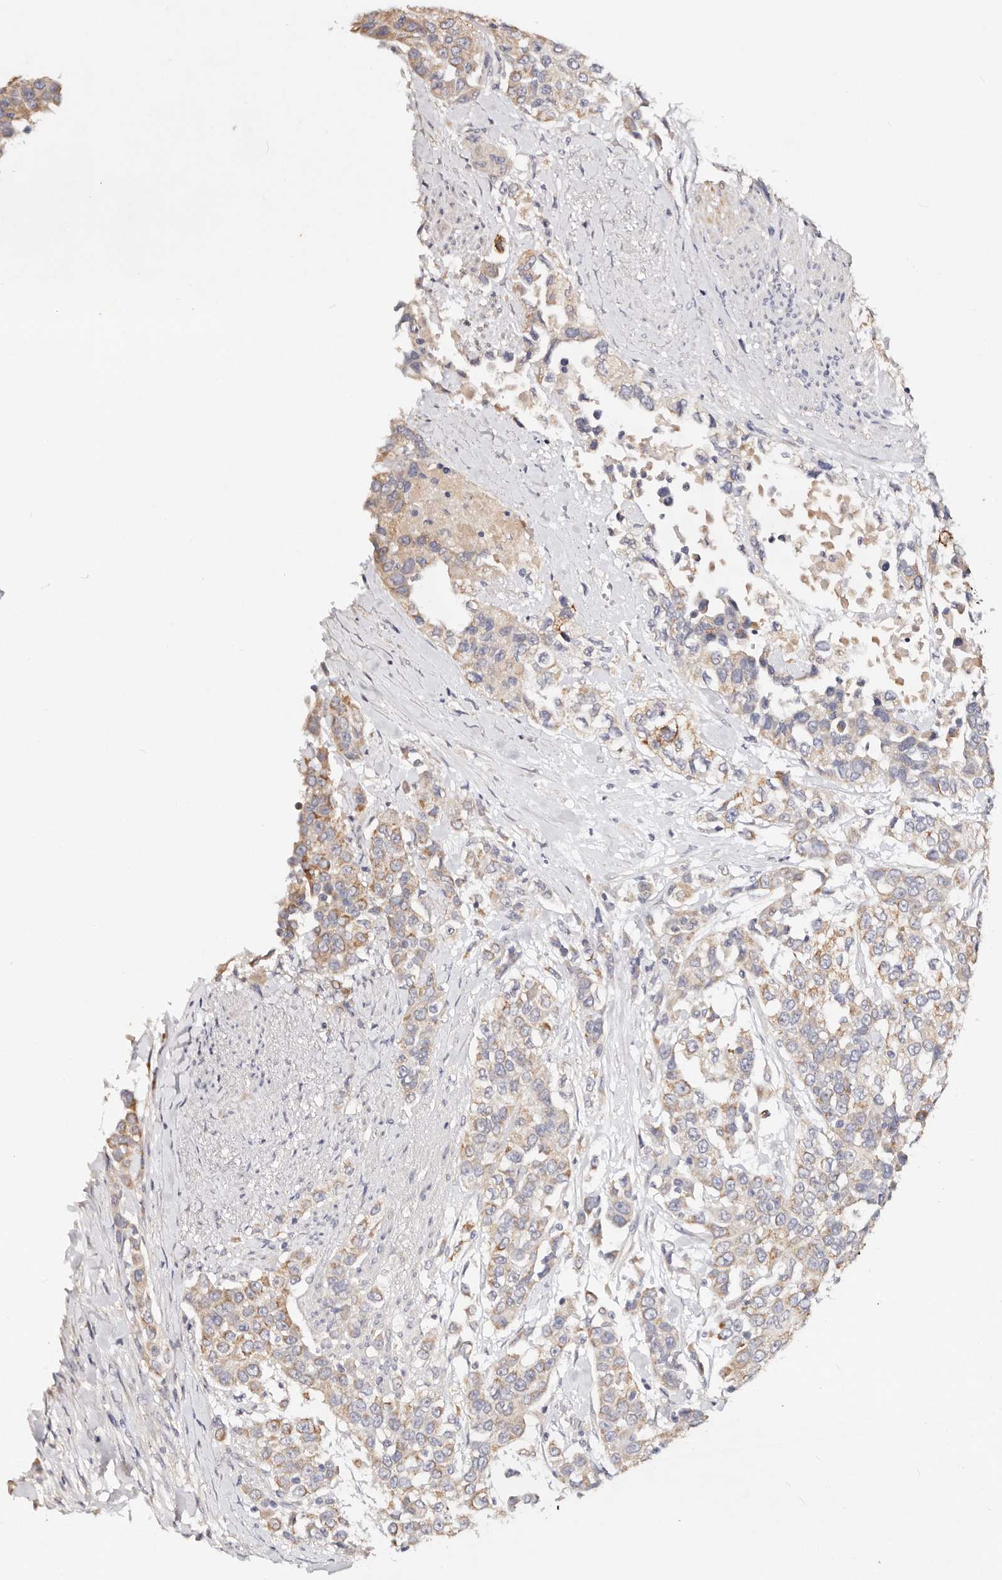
{"staining": {"intensity": "weak", "quantity": "25%-75%", "location": "cytoplasmic/membranous"}, "tissue": "urothelial cancer", "cell_type": "Tumor cells", "image_type": "cancer", "snomed": [{"axis": "morphology", "description": "Urothelial carcinoma, High grade"}, {"axis": "topography", "description": "Urinary bladder"}], "caption": "A micrograph showing weak cytoplasmic/membranous positivity in about 25%-75% of tumor cells in urothelial cancer, as visualized by brown immunohistochemical staining.", "gene": "VIPAS39", "patient": {"sex": "female", "age": 80}}